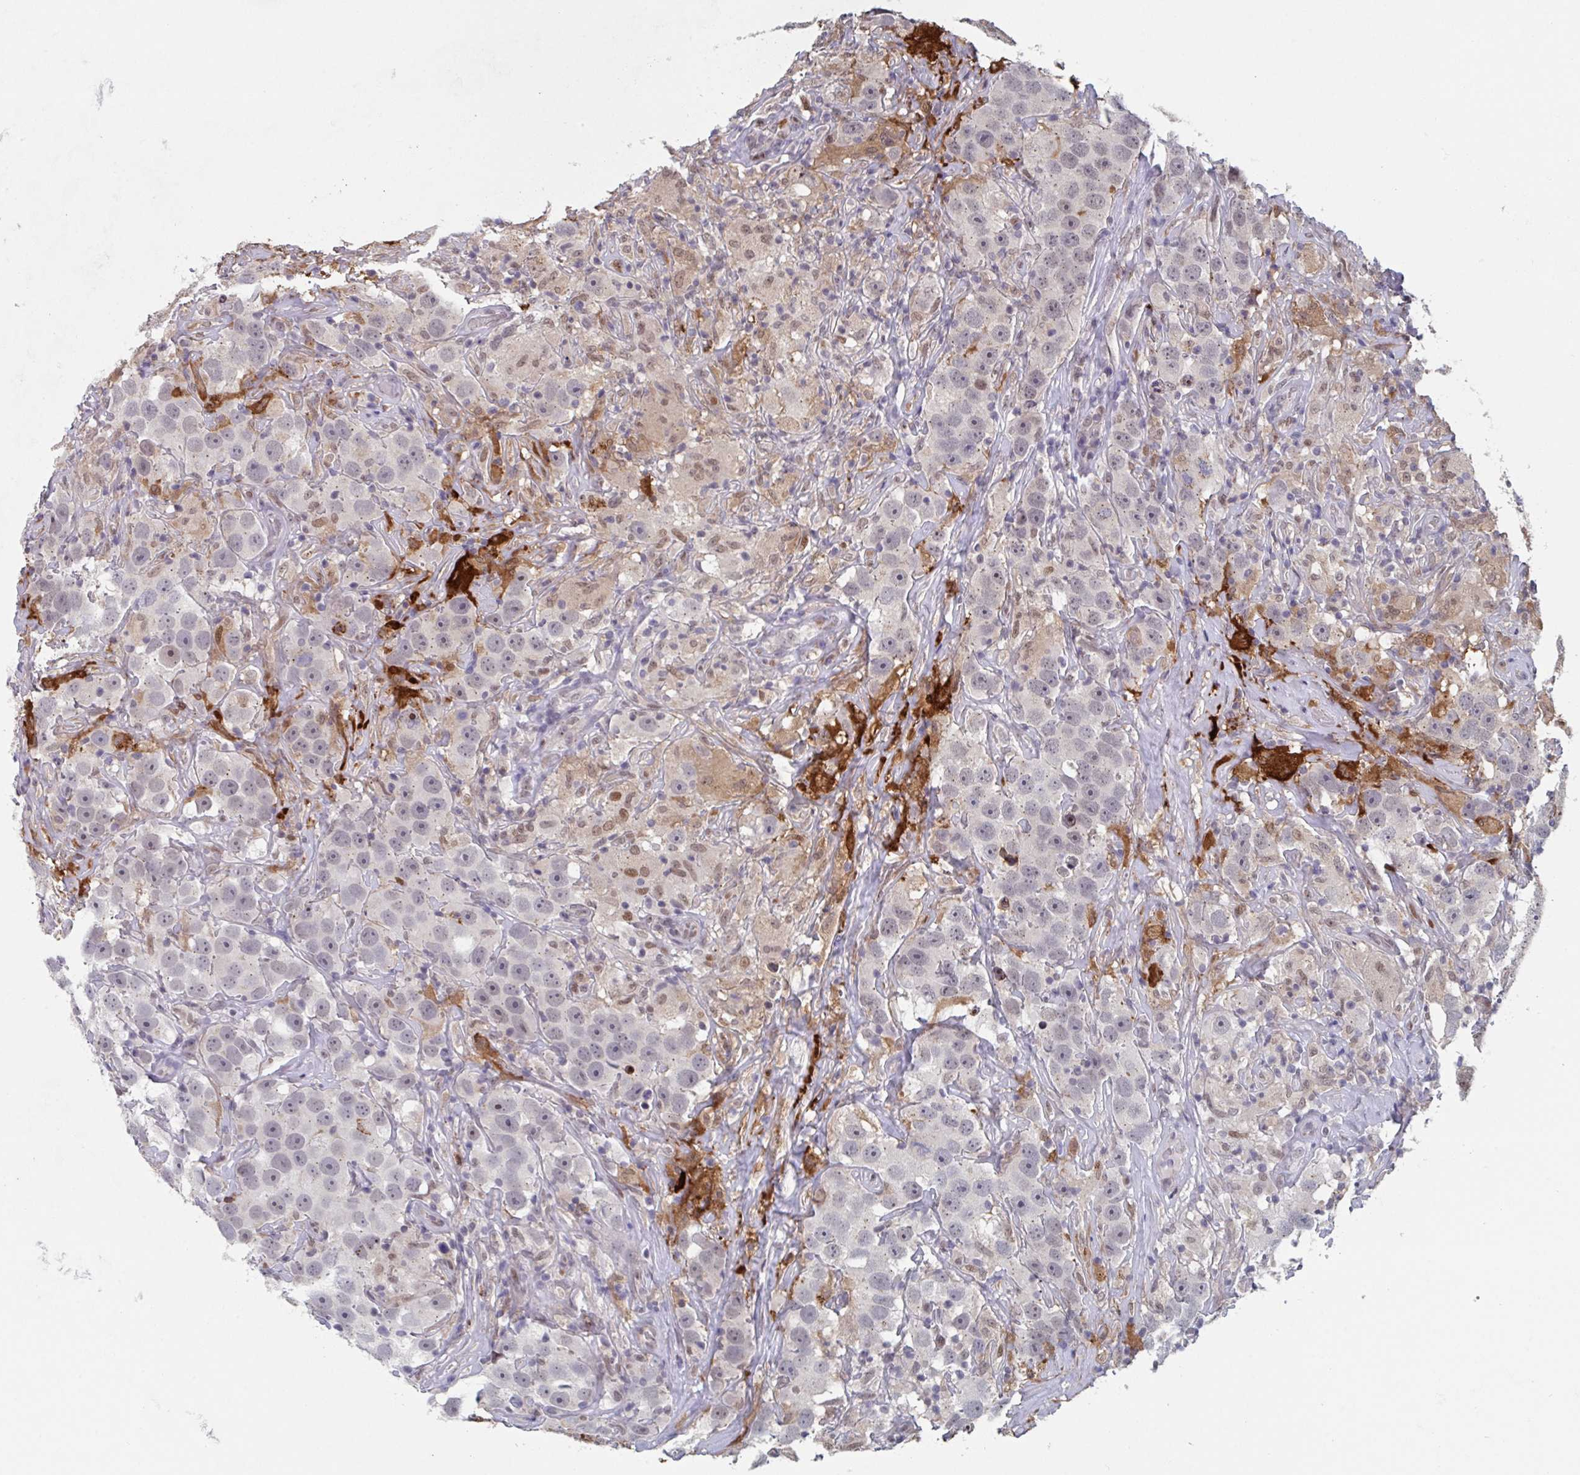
{"staining": {"intensity": "moderate", "quantity": "<25%", "location": "nuclear"}, "tissue": "testis cancer", "cell_type": "Tumor cells", "image_type": "cancer", "snomed": [{"axis": "morphology", "description": "Seminoma, NOS"}, {"axis": "topography", "description": "Testis"}], "caption": "Human testis cancer (seminoma) stained for a protein (brown) displays moderate nuclear positive positivity in approximately <25% of tumor cells.", "gene": "RNF212", "patient": {"sex": "male", "age": 49}}